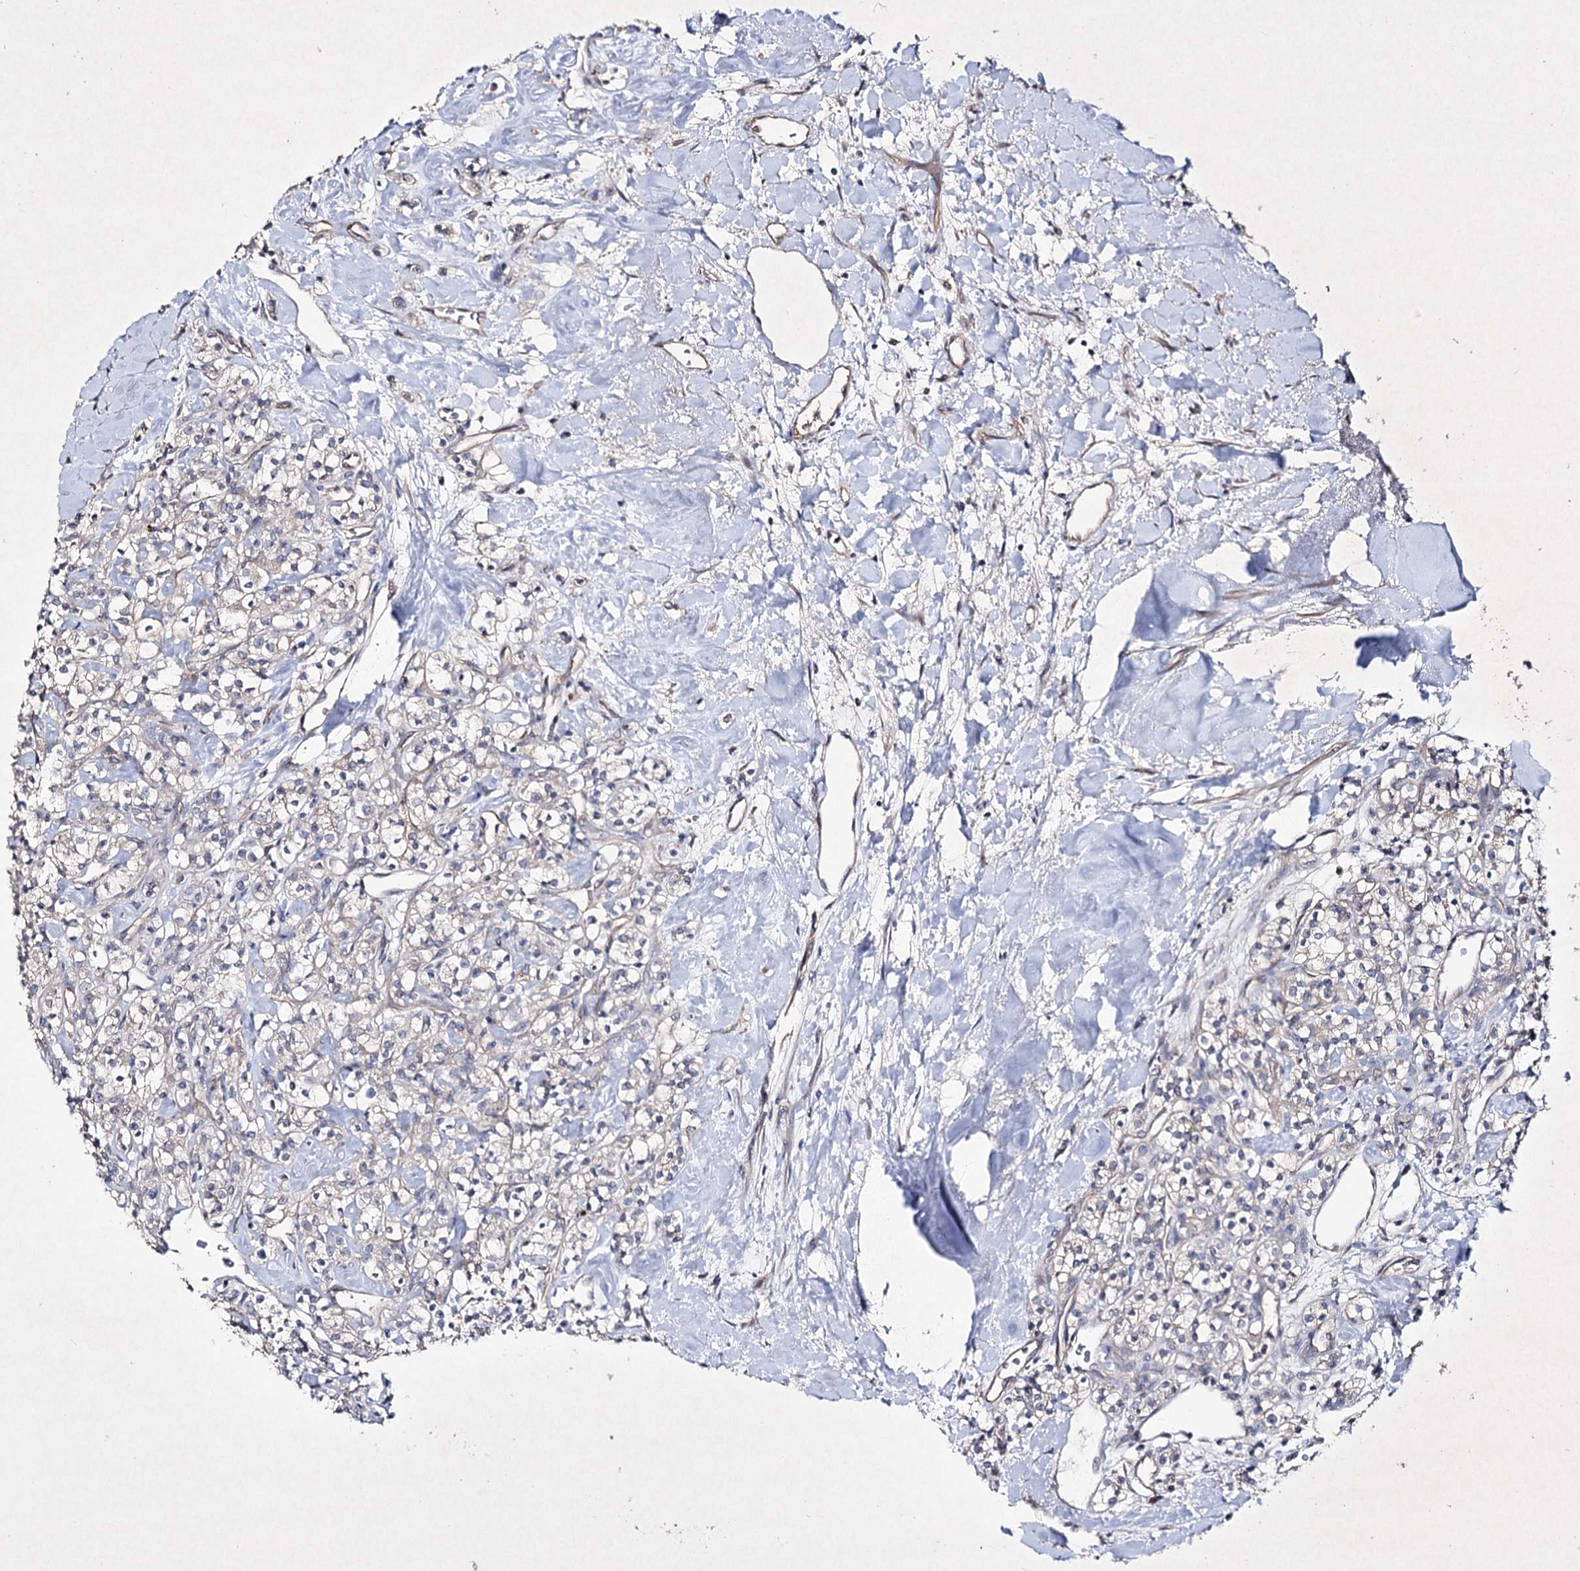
{"staining": {"intensity": "negative", "quantity": "none", "location": "none"}, "tissue": "renal cancer", "cell_type": "Tumor cells", "image_type": "cancer", "snomed": [{"axis": "morphology", "description": "Adenocarcinoma, NOS"}, {"axis": "topography", "description": "Kidney"}], "caption": "An IHC image of adenocarcinoma (renal) is shown. There is no staining in tumor cells of adenocarcinoma (renal). Brightfield microscopy of immunohistochemistry stained with DAB (brown) and hematoxylin (blue), captured at high magnification.", "gene": "SEMA4G", "patient": {"sex": "male", "age": 77}}